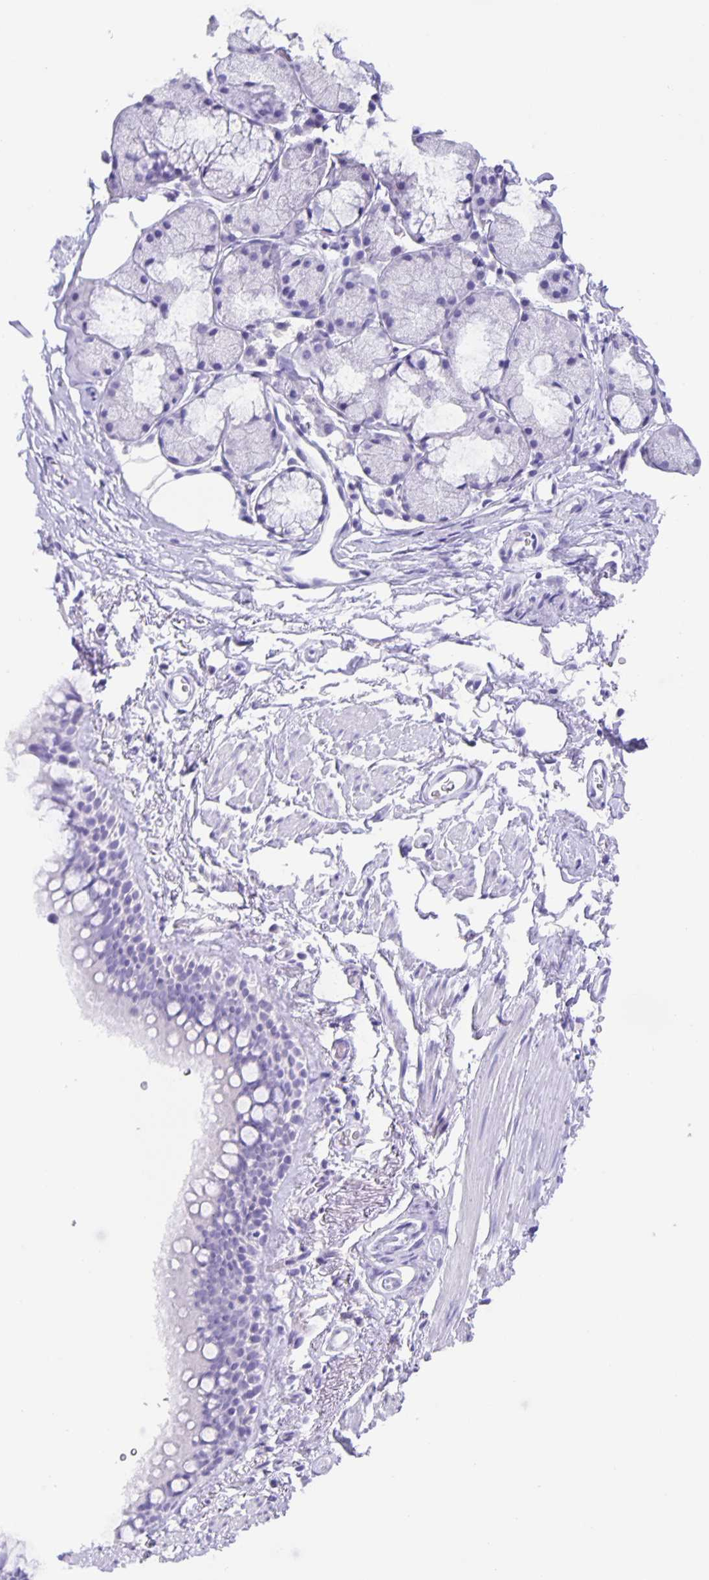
{"staining": {"intensity": "negative", "quantity": "none", "location": "none"}, "tissue": "adipose tissue", "cell_type": "Adipocytes", "image_type": "normal", "snomed": [{"axis": "morphology", "description": "Normal tissue, NOS"}, {"axis": "topography", "description": "Lymph node"}, {"axis": "topography", "description": "Cartilage tissue"}, {"axis": "topography", "description": "Bronchus"}], "caption": "DAB immunohistochemical staining of normal adipose tissue reveals no significant expression in adipocytes.", "gene": "GUCA2A", "patient": {"sex": "female", "age": 70}}